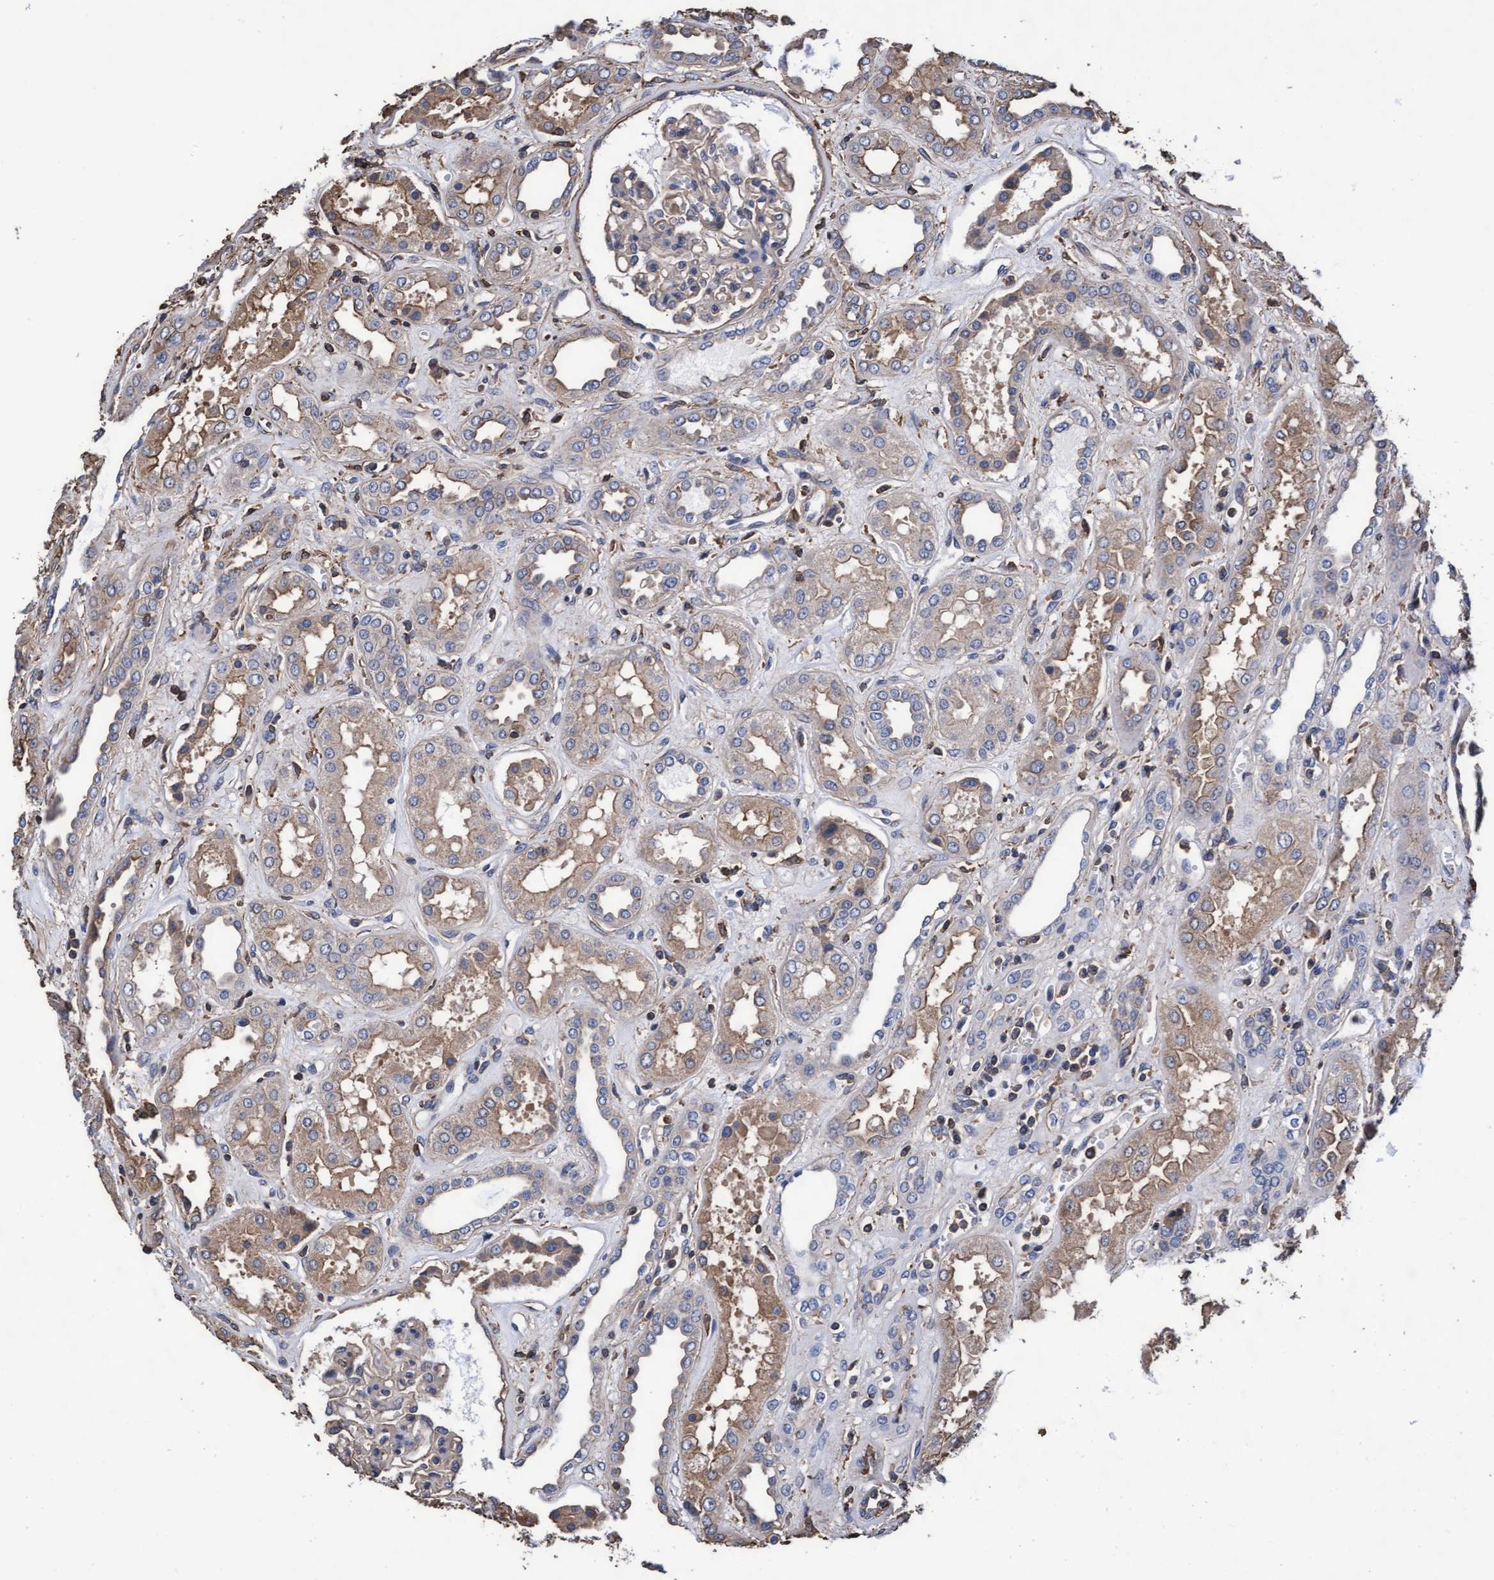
{"staining": {"intensity": "negative", "quantity": "none", "location": "none"}, "tissue": "kidney", "cell_type": "Cells in glomeruli", "image_type": "normal", "snomed": [{"axis": "morphology", "description": "Normal tissue, NOS"}, {"axis": "topography", "description": "Kidney"}], "caption": "Immunohistochemistry photomicrograph of unremarkable kidney: human kidney stained with DAB displays no significant protein staining in cells in glomeruli.", "gene": "GRHPR", "patient": {"sex": "male", "age": 59}}